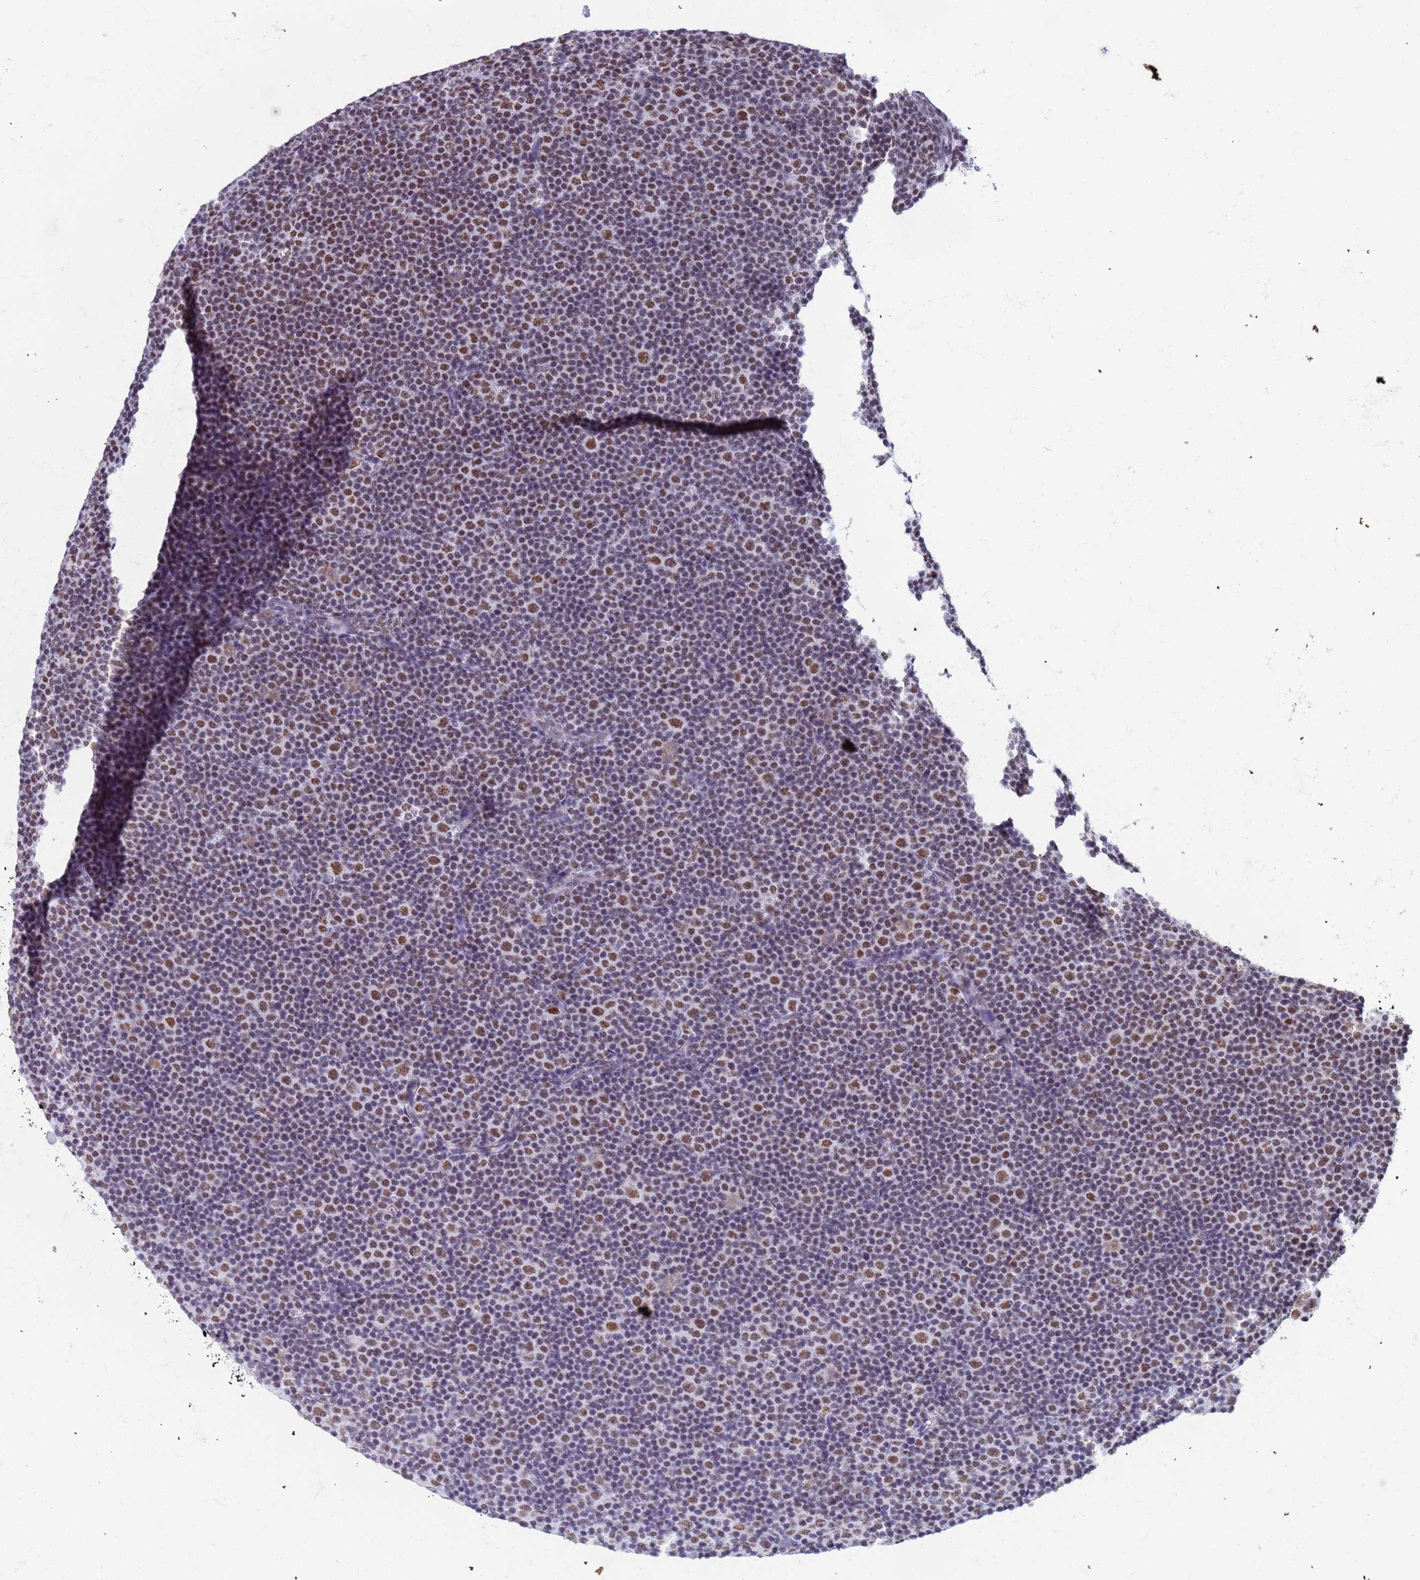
{"staining": {"intensity": "moderate", "quantity": "<25%", "location": "nuclear"}, "tissue": "lymphoma", "cell_type": "Tumor cells", "image_type": "cancer", "snomed": [{"axis": "morphology", "description": "Malignant lymphoma, non-Hodgkin's type, Low grade"}, {"axis": "topography", "description": "Lymph node"}], "caption": "The micrograph reveals staining of lymphoma, revealing moderate nuclear protein positivity (brown color) within tumor cells.", "gene": "FAM170B", "patient": {"sex": "female", "age": 67}}